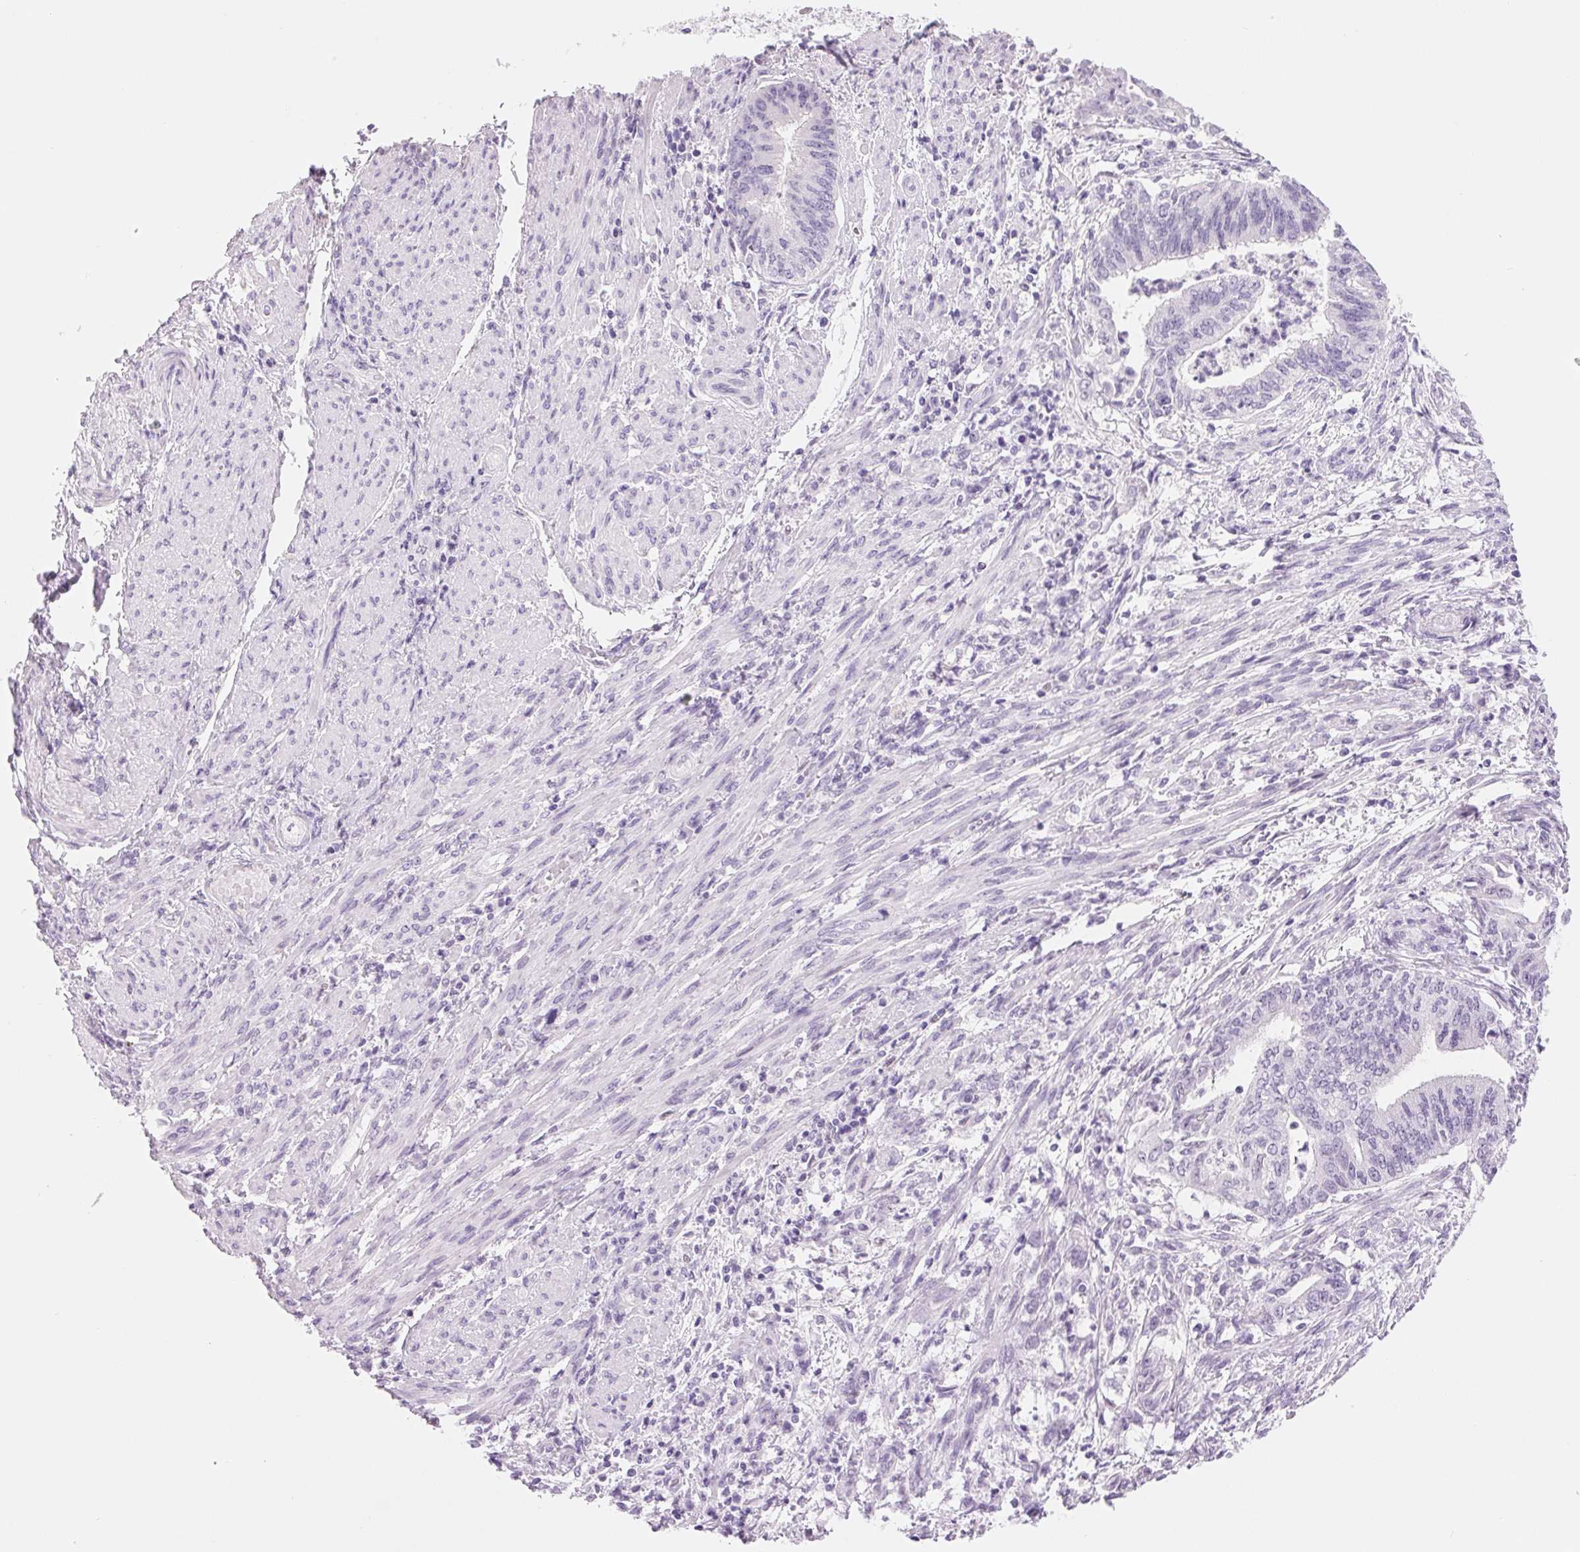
{"staining": {"intensity": "negative", "quantity": "none", "location": "none"}, "tissue": "endometrial cancer", "cell_type": "Tumor cells", "image_type": "cancer", "snomed": [{"axis": "morphology", "description": "Adenocarcinoma, NOS"}, {"axis": "topography", "description": "Endometrium"}], "caption": "Immunohistochemical staining of adenocarcinoma (endometrial) reveals no significant positivity in tumor cells.", "gene": "ASGR2", "patient": {"sex": "female", "age": 65}}